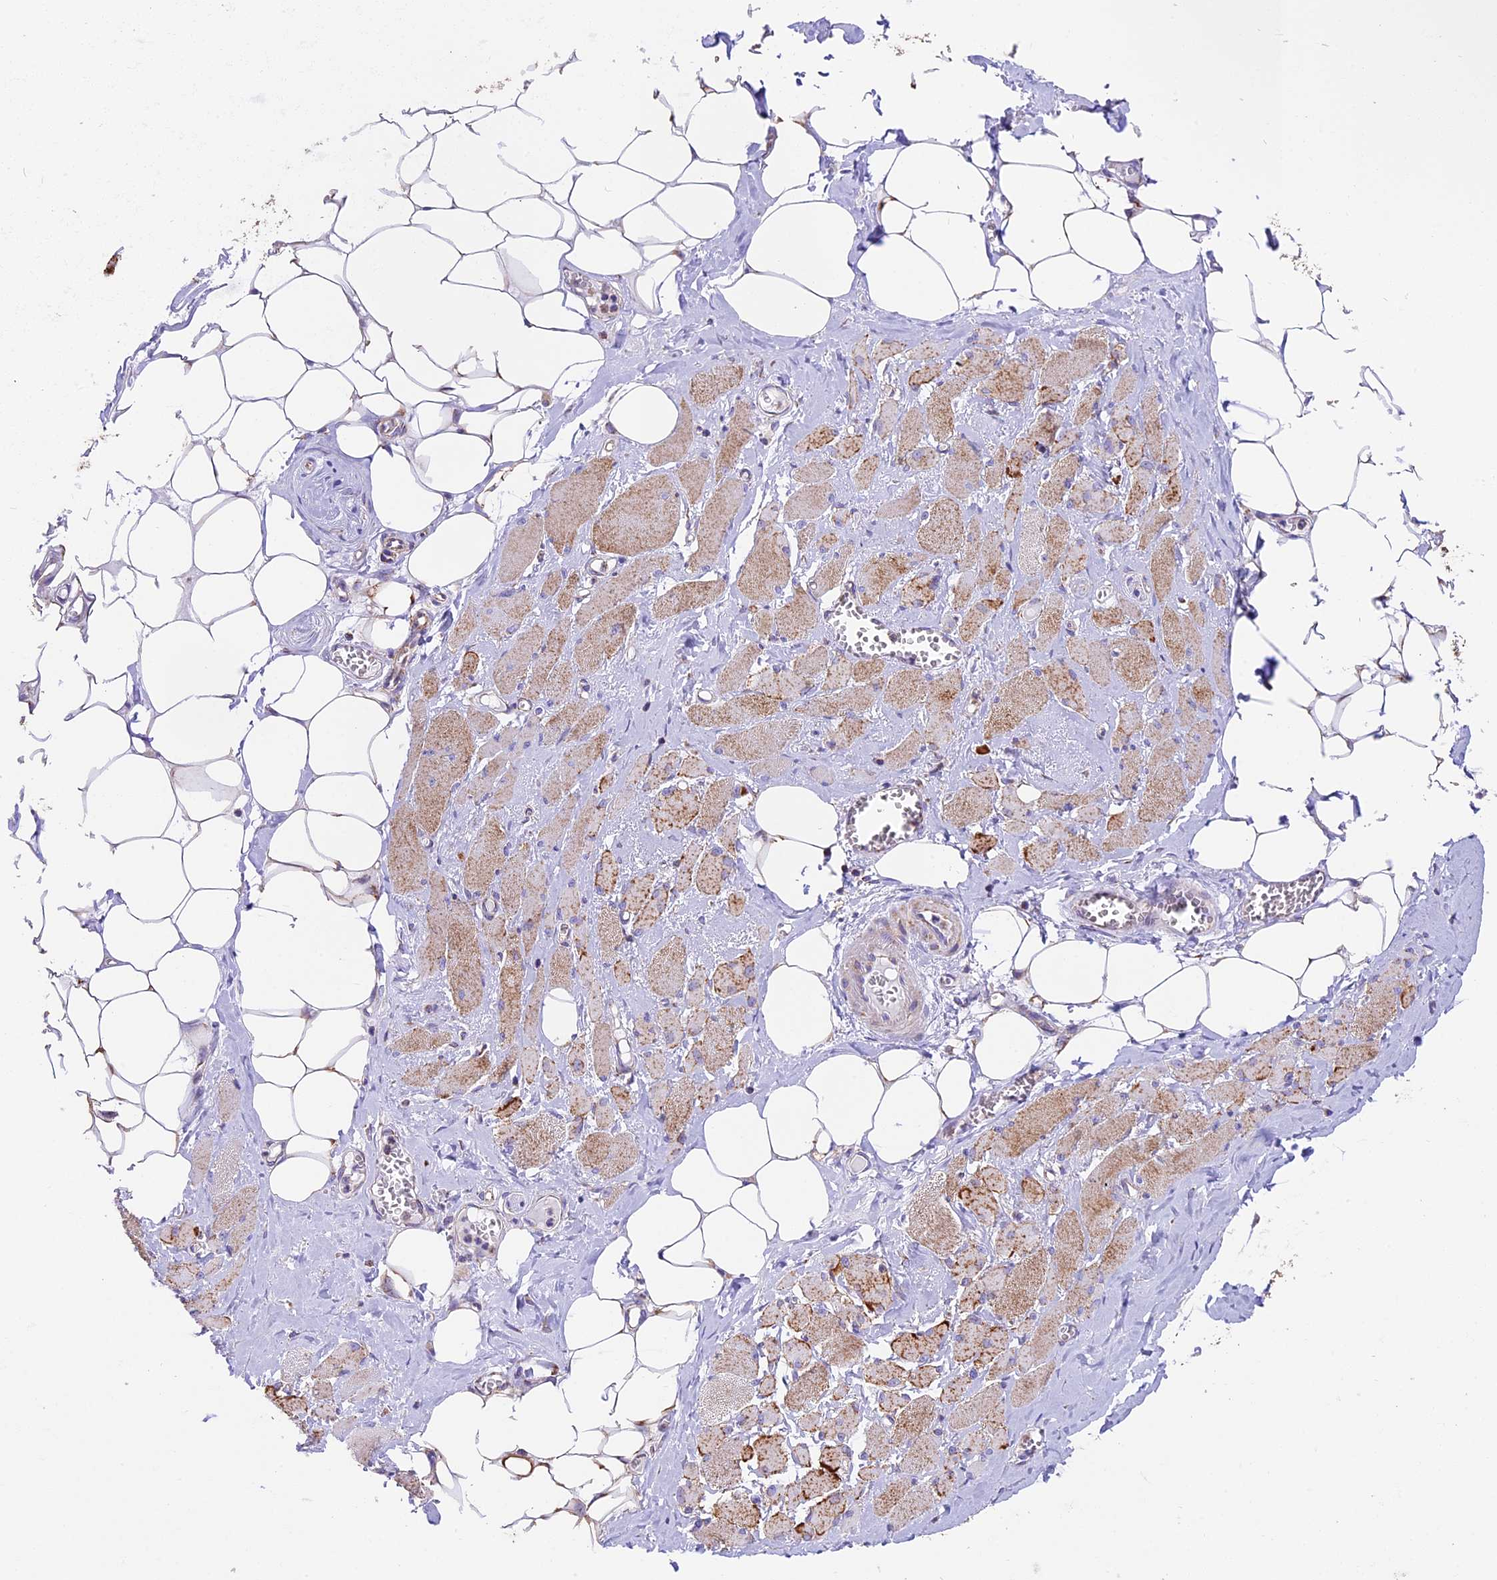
{"staining": {"intensity": "moderate", "quantity": ">75%", "location": "cytoplasmic/membranous"}, "tissue": "skeletal muscle", "cell_type": "Myocytes", "image_type": "normal", "snomed": [{"axis": "morphology", "description": "Normal tissue, NOS"}, {"axis": "morphology", "description": "Basal cell carcinoma"}, {"axis": "topography", "description": "Skeletal muscle"}], "caption": "Unremarkable skeletal muscle demonstrates moderate cytoplasmic/membranous staining in about >75% of myocytes.", "gene": "NDUFA8", "patient": {"sex": "female", "age": 64}}